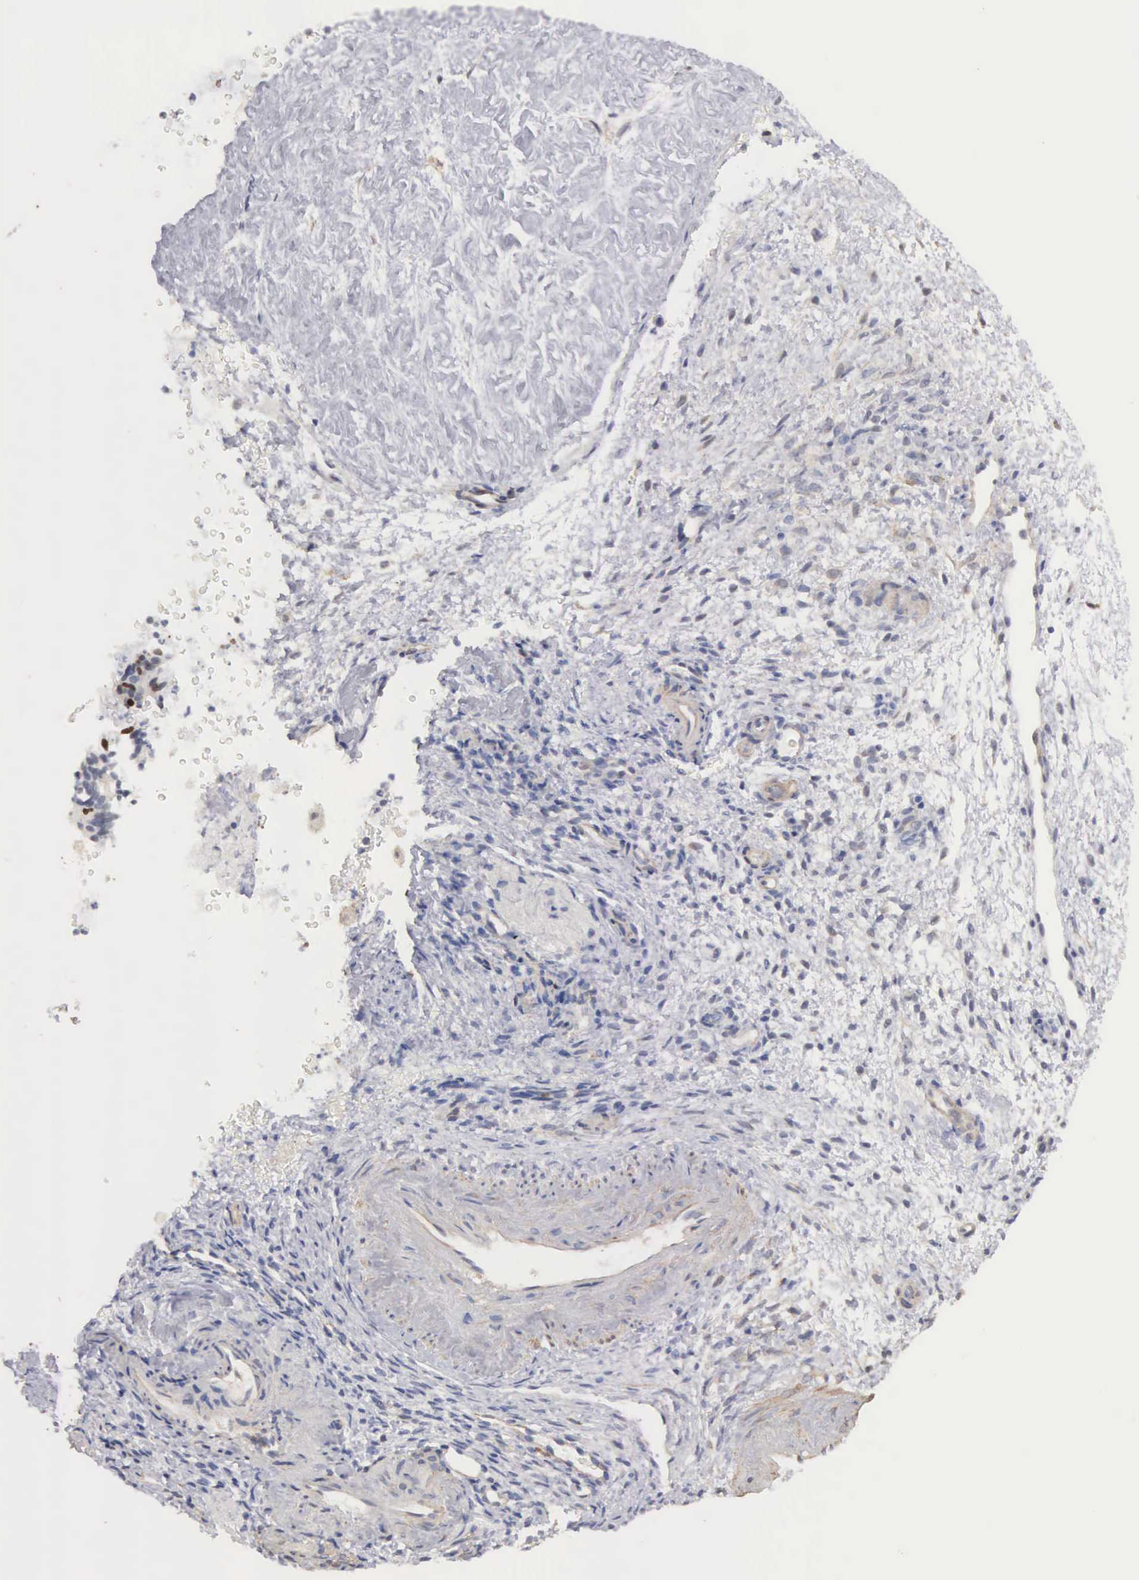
{"staining": {"intensity": "moderate", "quantity": "<25%", "location": "nuclear"}, "tissue": "ovarian cancer", "cell_type": "Tumor cells", "image_type": "cancer", "snomed": [{"axis": "morphology", "description": "Carcinoma, endometroid"}, {"axis": "topography", "description": "Ovary"}], "caption": "There is low levels of moderate nuclear staining in tumor cells of endometroid carcinoma (ovarian), as demonstrated by immunohistochemical staining (brown color).", "gene": "ELFN2", "patient": {"sex": "female", "age": 52}}